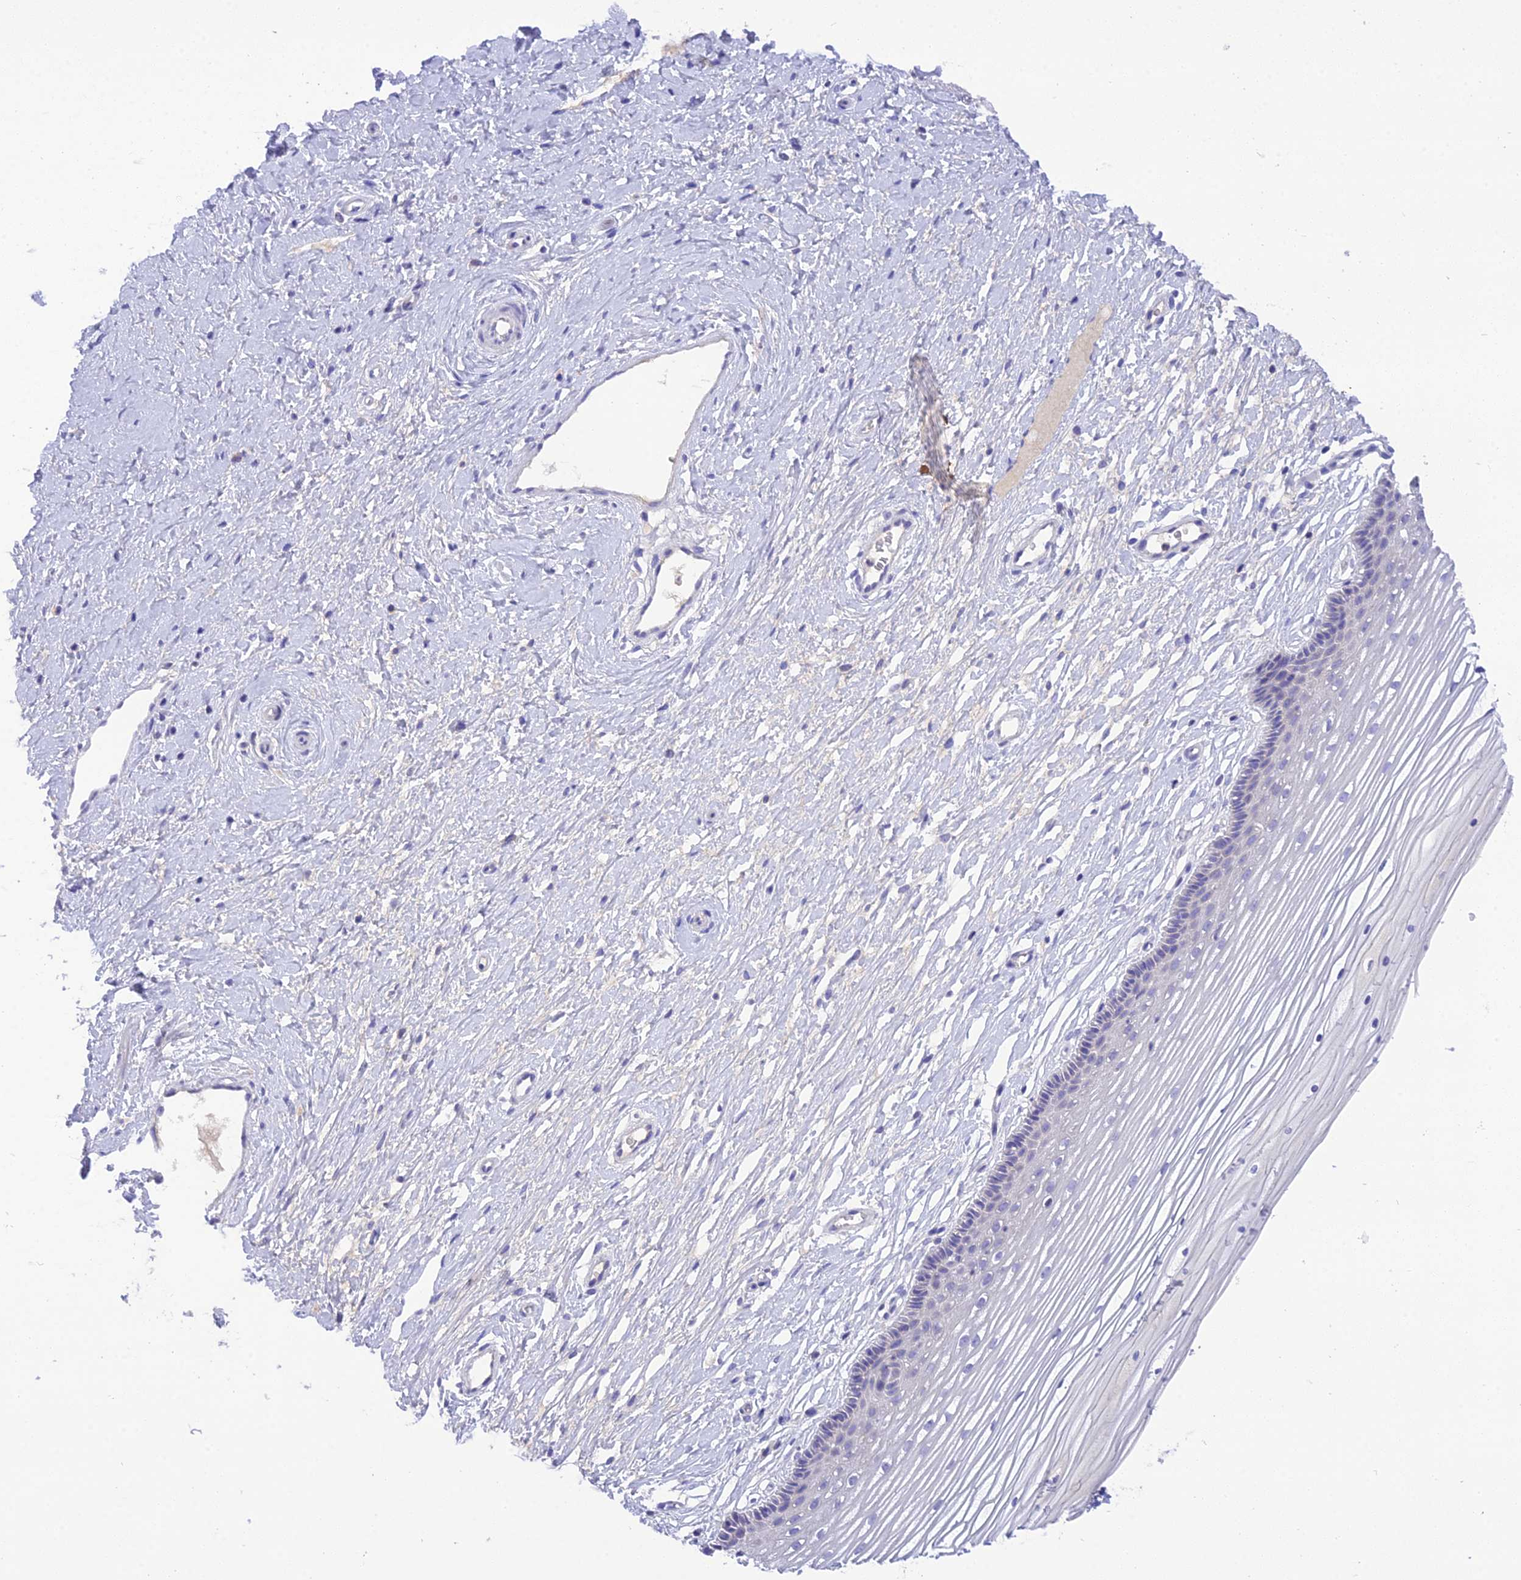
{"staining": {"intensity": "negative", "quantity": "none", "location": "none"}, "tissue": "vagina", "cell_type": "Squamous epithelial cells", "image_type": "normal", "snomed": [{"axis": "morphology", "description": "Normal tissue, NOS"}, {"axis": "topography", "description": "Vagina"}, {"axis": "topography", "description": "Cervix"}], "caption": "DAB (3,3'-diaminobenzidine) immunohistochemical staining of benign human vagina reveals no significant staining in squamous epithelial cells.", "gene": "KIAA0408", "patient": {"sex": "female", "age": 40}}